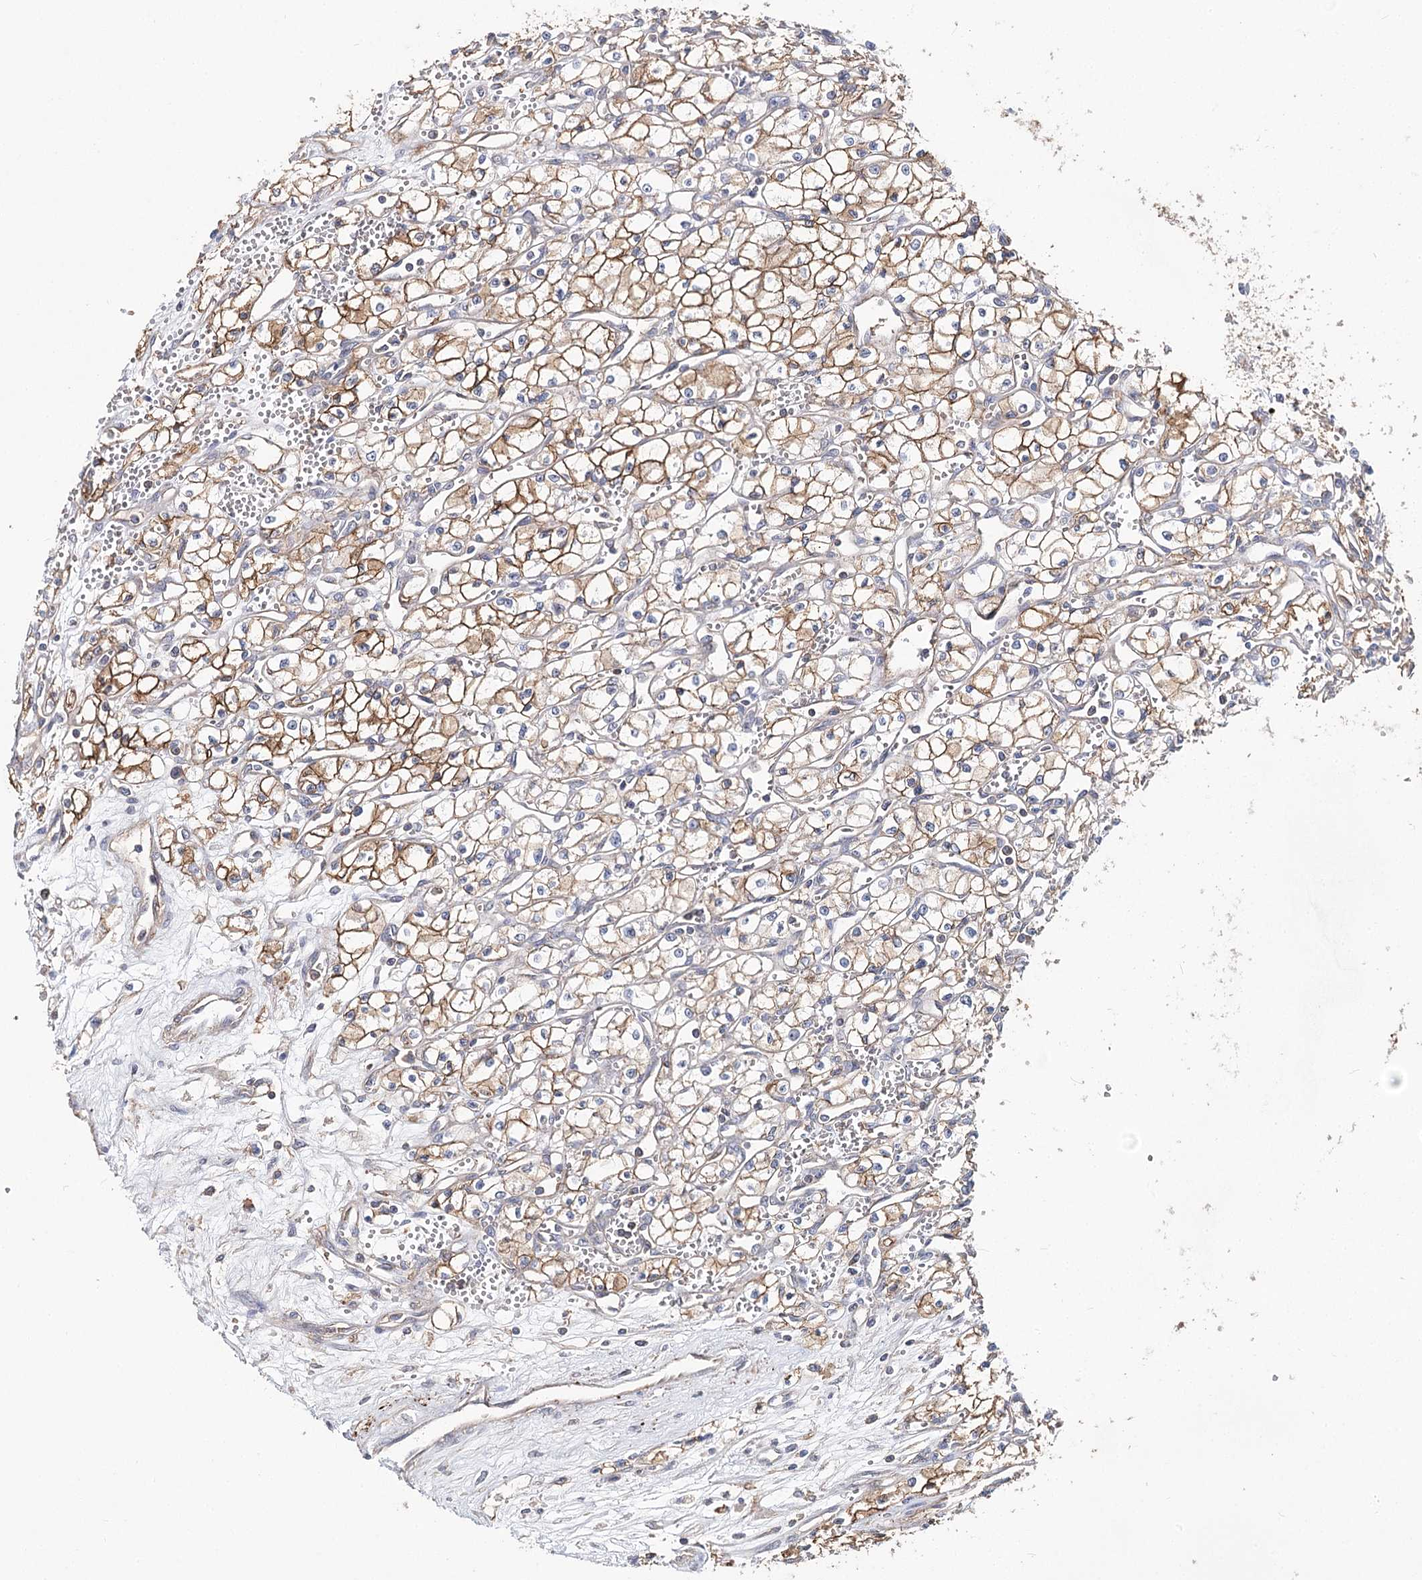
{"staining": {"intensity": "moderate", "quantity": "25%-75%", "location": "cytoplasmic/membranous"}, "tissue": "renal cancer", "cell_type": "Tumor cells", "image_type": "cancer", "snomed": [{"axis": "morphology", "description": "Adenocarcinoma, NOS"}, {"axis": "topography", "description": "Kidney"}], "caption": "Immunohistochemistry (IHC) image of human renal cancer (adenocarcinoma) stained for a protein (brown), which demonstrates medium levels of moderate cytoplasmic/membranous staining in approximately 25%-75% of tumor cells.", "gene": "TMEM218", "patient": {"sex": "male", "age": 59}}